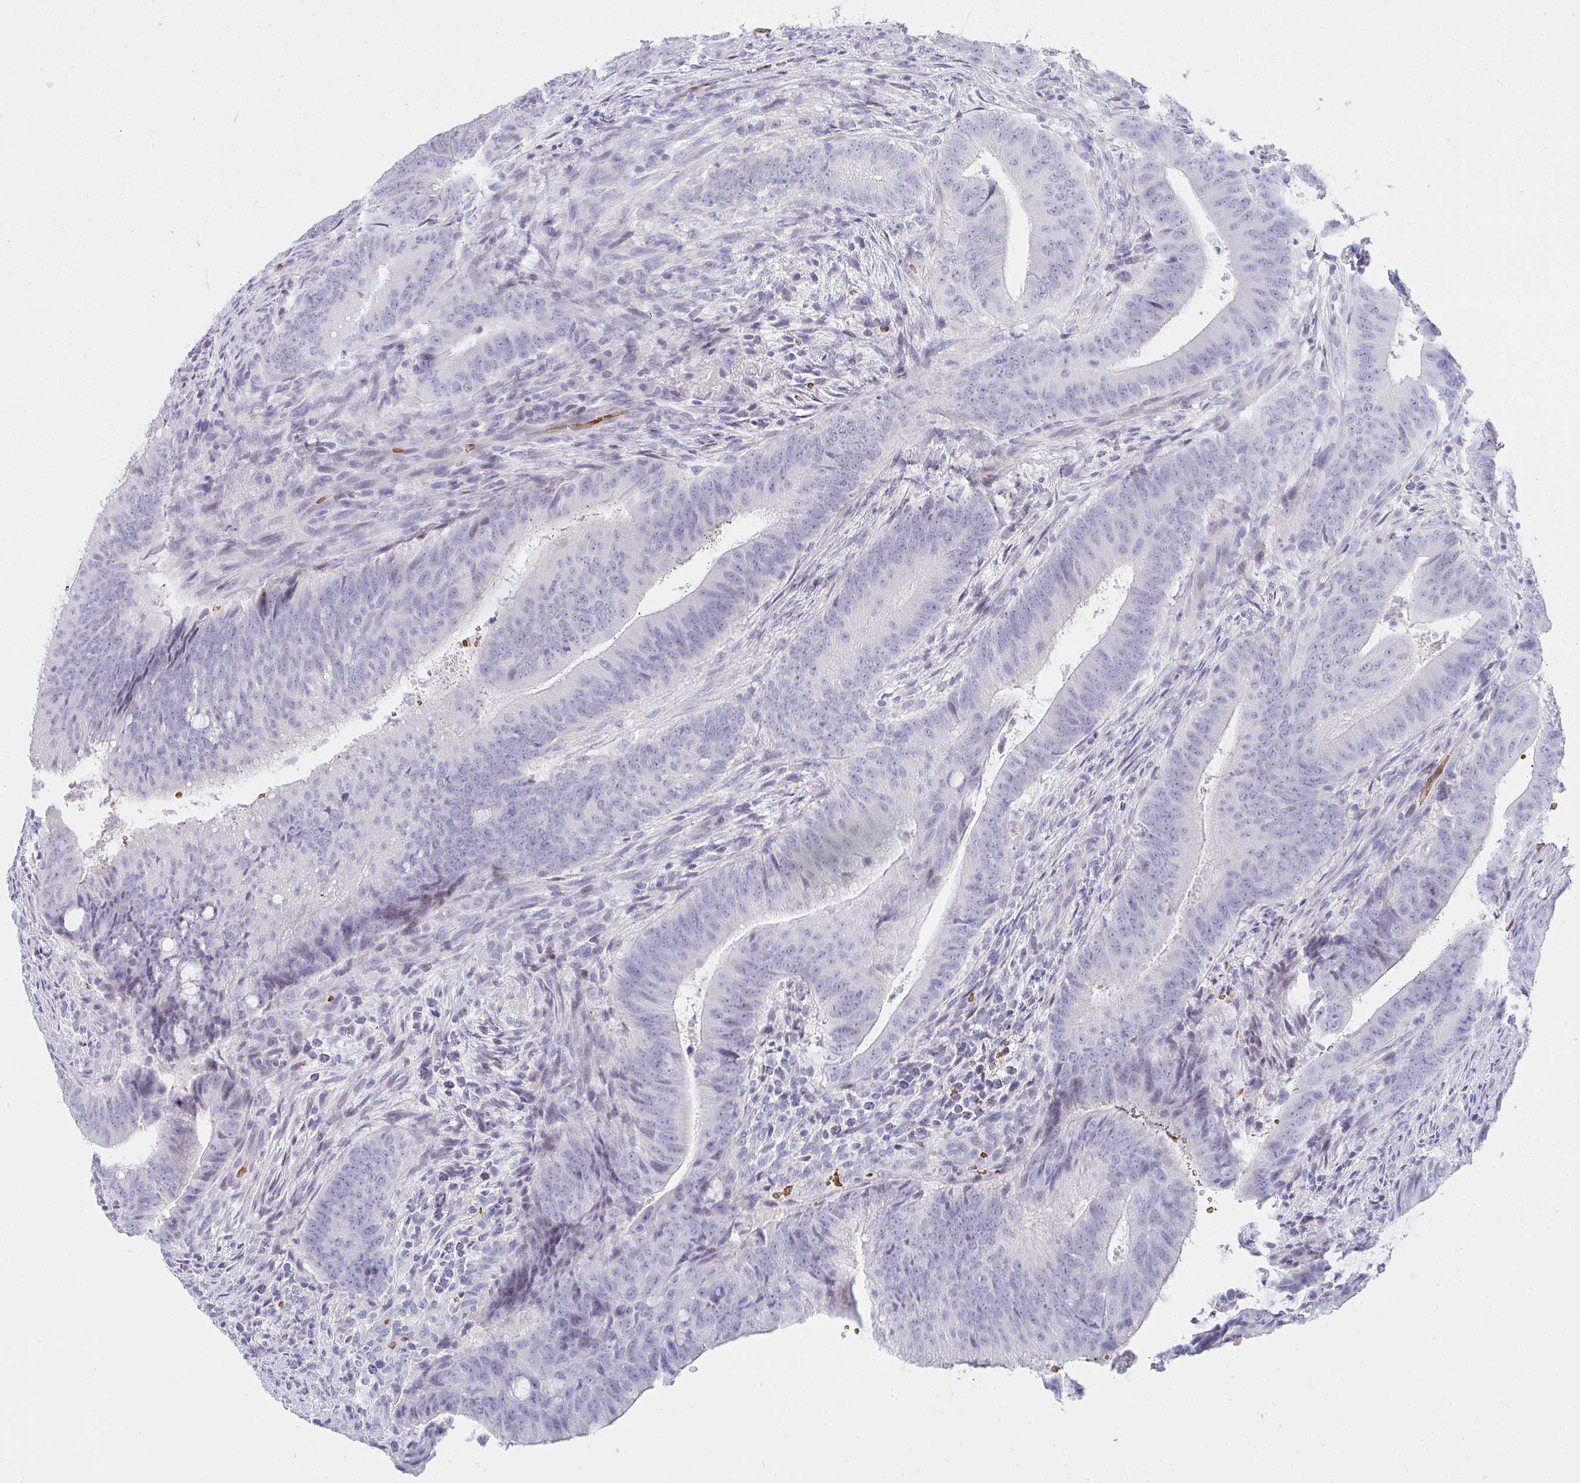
{"staining": {"intensity": "negative", "quantity": "none", "location": "none"}, "tissue": "colorectal cancer", "cell_type": "Tumor cells", "image_type": "cancer", "snomed": [{"axis": "morphology", "description": "Adenocarcinoma, NOS"}, {"axis": "topography", "description": "Colon"}], "caption": "Tumor cells are negative for brown protein staining in adenocarcinoma (colorectal).", "gene": "ZNF182", "patient": {"sex": "female", "age": 43}}